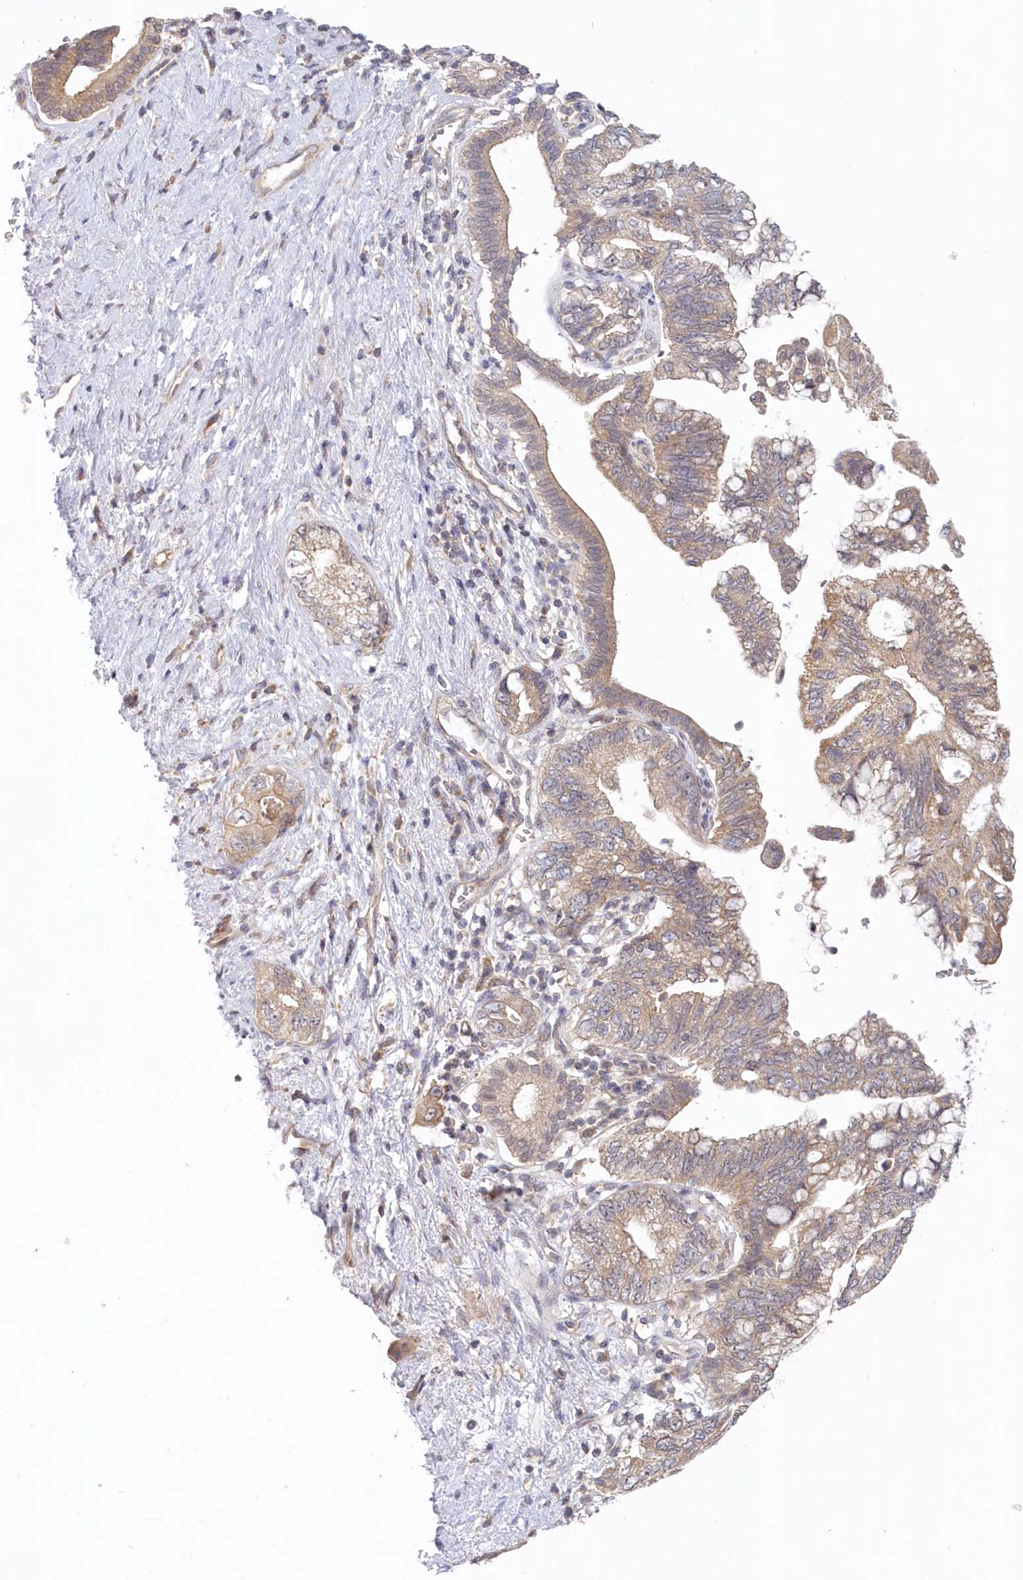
{"staining": {"intensity": "moderate", "quantity": ">75%", "location": "cytoplasmic/membranous"}, "tissue": "pancreatic cancer", "cell_type": "Tumor cells", "image_type": "cancer", "snomed": [{"axis": "morphology", "description": "Adenocarcinoma, NOS"}, {"axis": "topography", "description": "Pancreas"}], "caption": "This is an image of immunohistochemistry staining of pancreatic cancer (adenocarcinoma), which shows moderate expression in the cytoplasmic/membranous of tumor cells.", "gene": "KATNA1", "patient": {"sex": "female", "age": 73}}